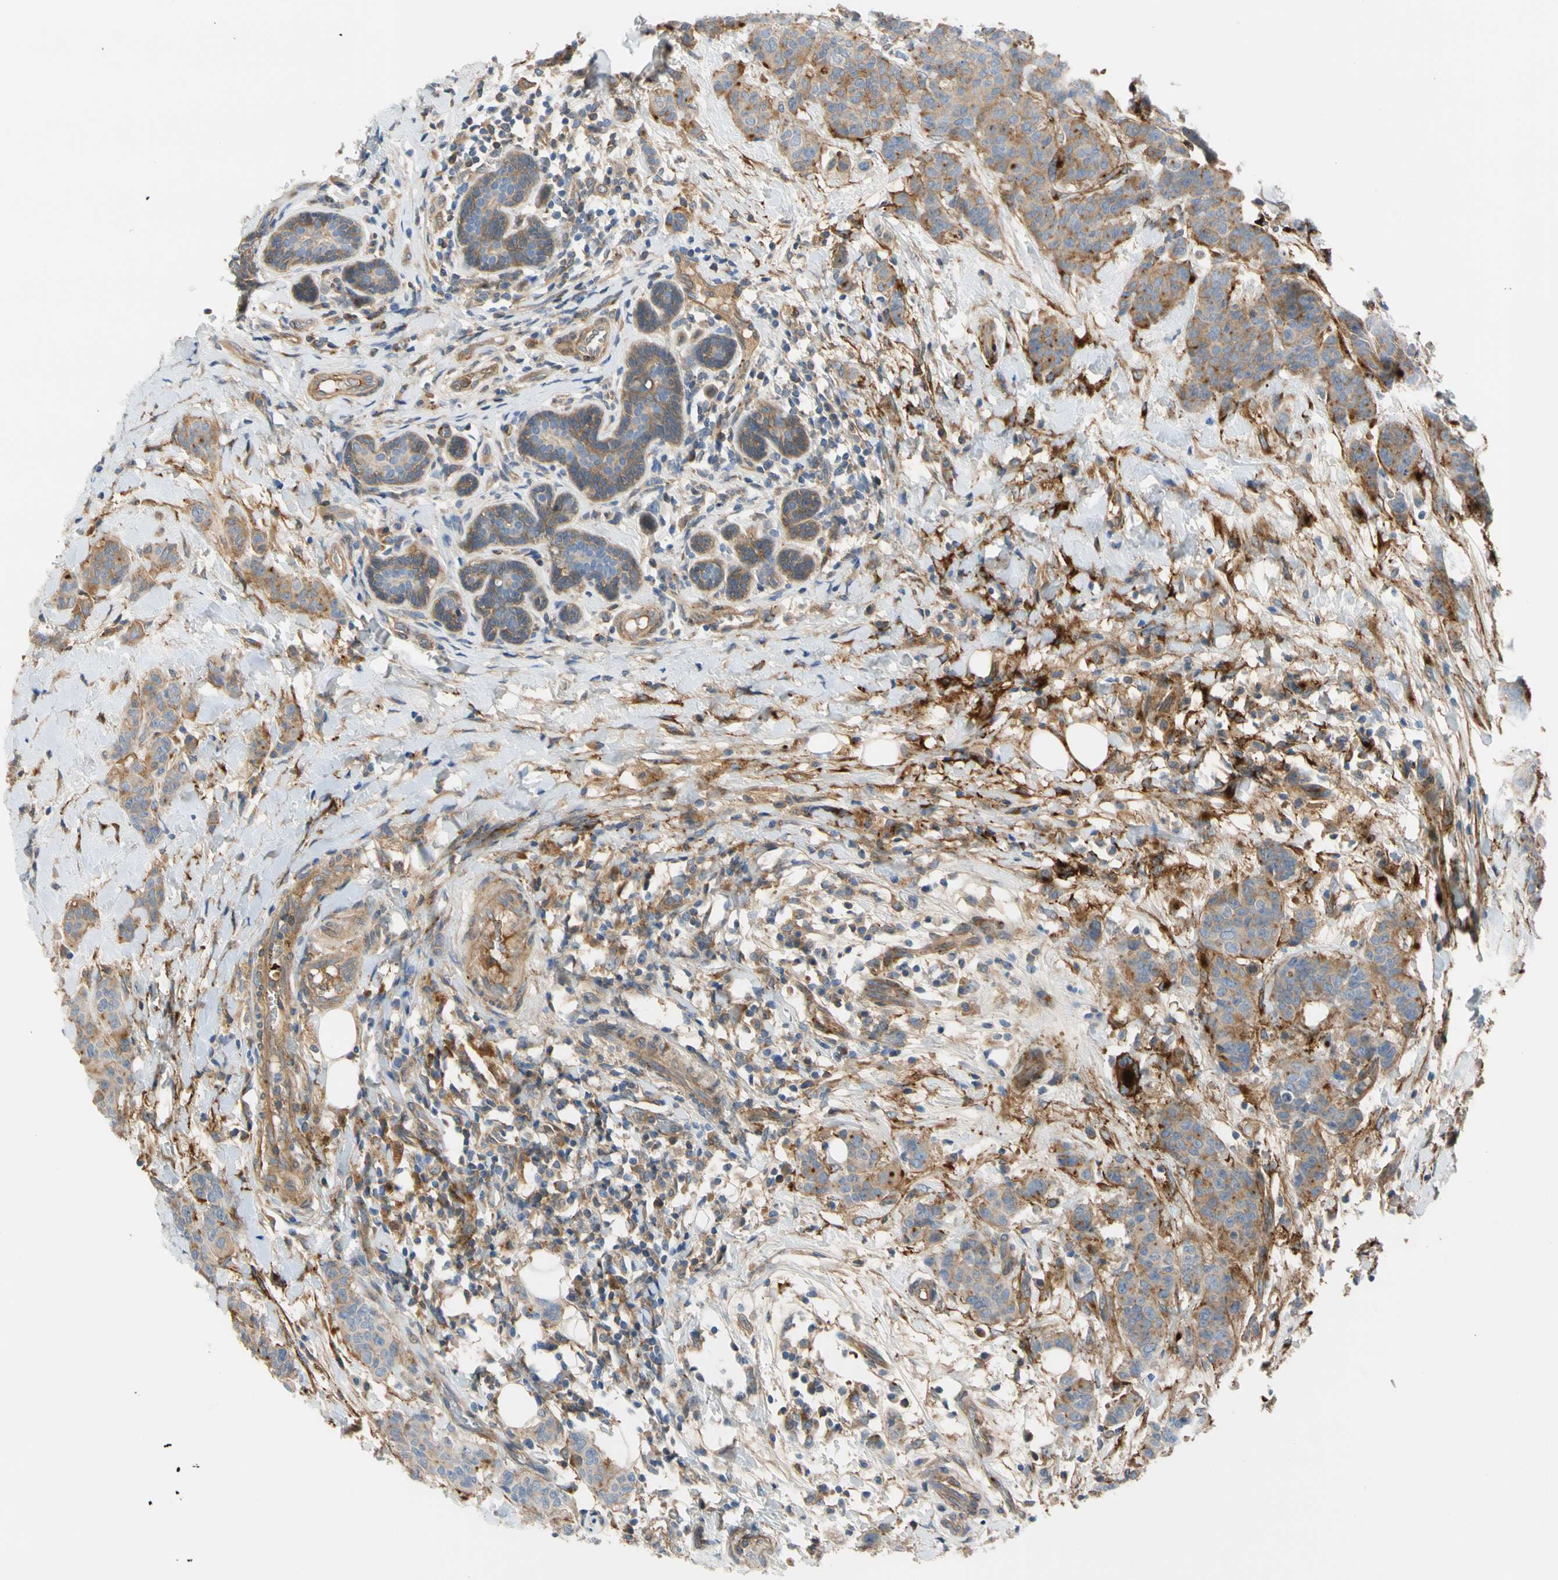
{"staining": {"intensity": "moderate", "quantity": "25%-75%", "location": "cytoplasmic/membranous"}, "tissue": "breast cancer", "cell_type": "Tumor cells", "image_type": "cancer", "snomed": [{"axis": "morphology", "description": "Duct carcinoma"}, {"axis": "topography", "description": "Breast"}], "caption": "This image reveals immunohistochemistry (IHC) staining of human breast cancer (invasive ductal carcinoma), with medium moderate cytoplasmic/membranous staining in approximately 25%-75% of tumor cells.", "gene": "ENTREP3", "patient": {"sex": "female", "age": 40}}